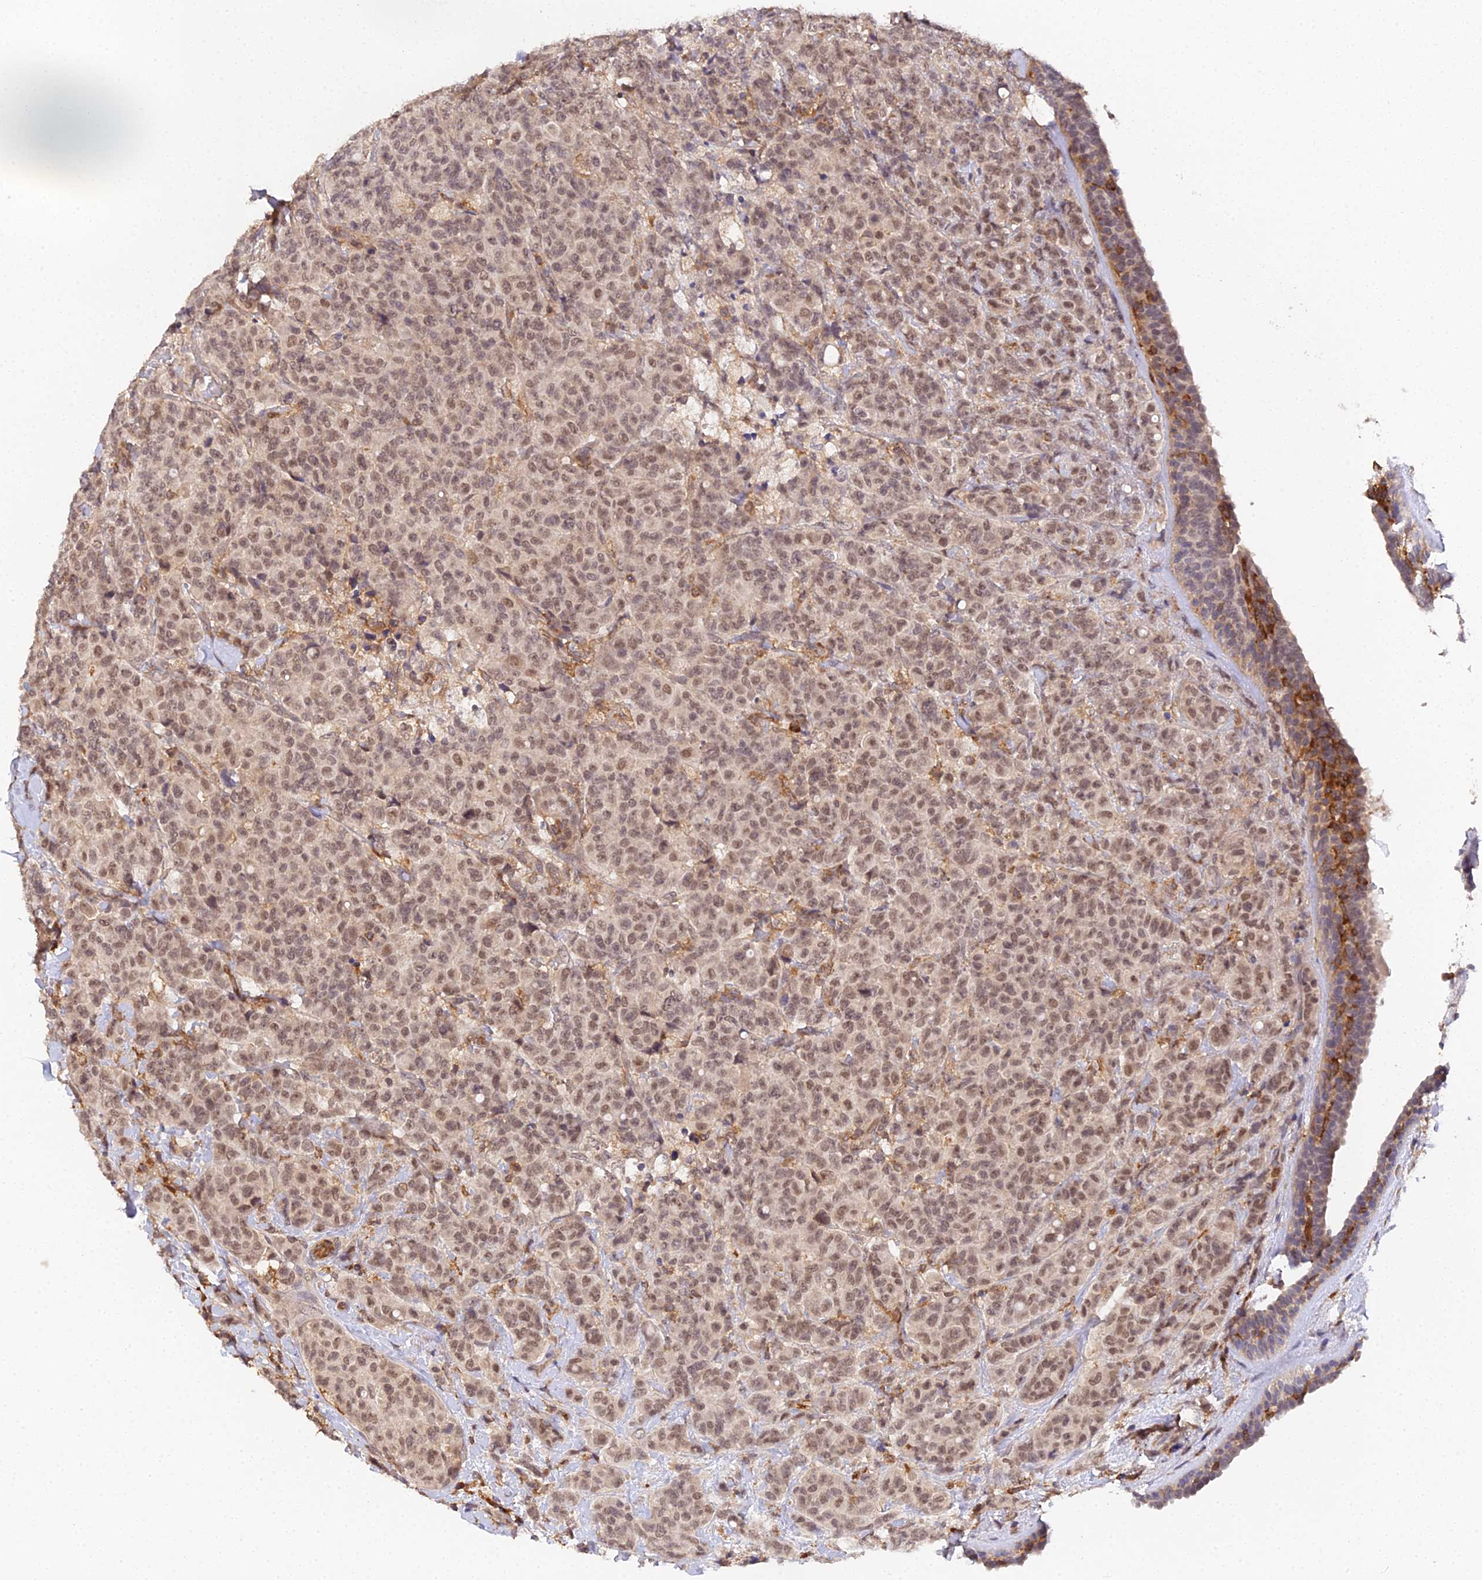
{"staining": {"intensity": "moderate", "quantity": ">75%", "location": "nuclear"}, "tissue": "breast cancer", "cell_type": "Tumor cells", "image_type": "cancer", "snomed": [{"axis": "morphology", "description": "Duct carcinoma"}, {"axis": "topography", "description": "Breast"}], "caption": "IHC of infiltrating ductal carcinoma (breast) exhibits medium levels of moderate nuclear positivity in about >75% of tumor cells.", "gene": "TPRX1", "patient": {"sex": "female", "age": 40}}